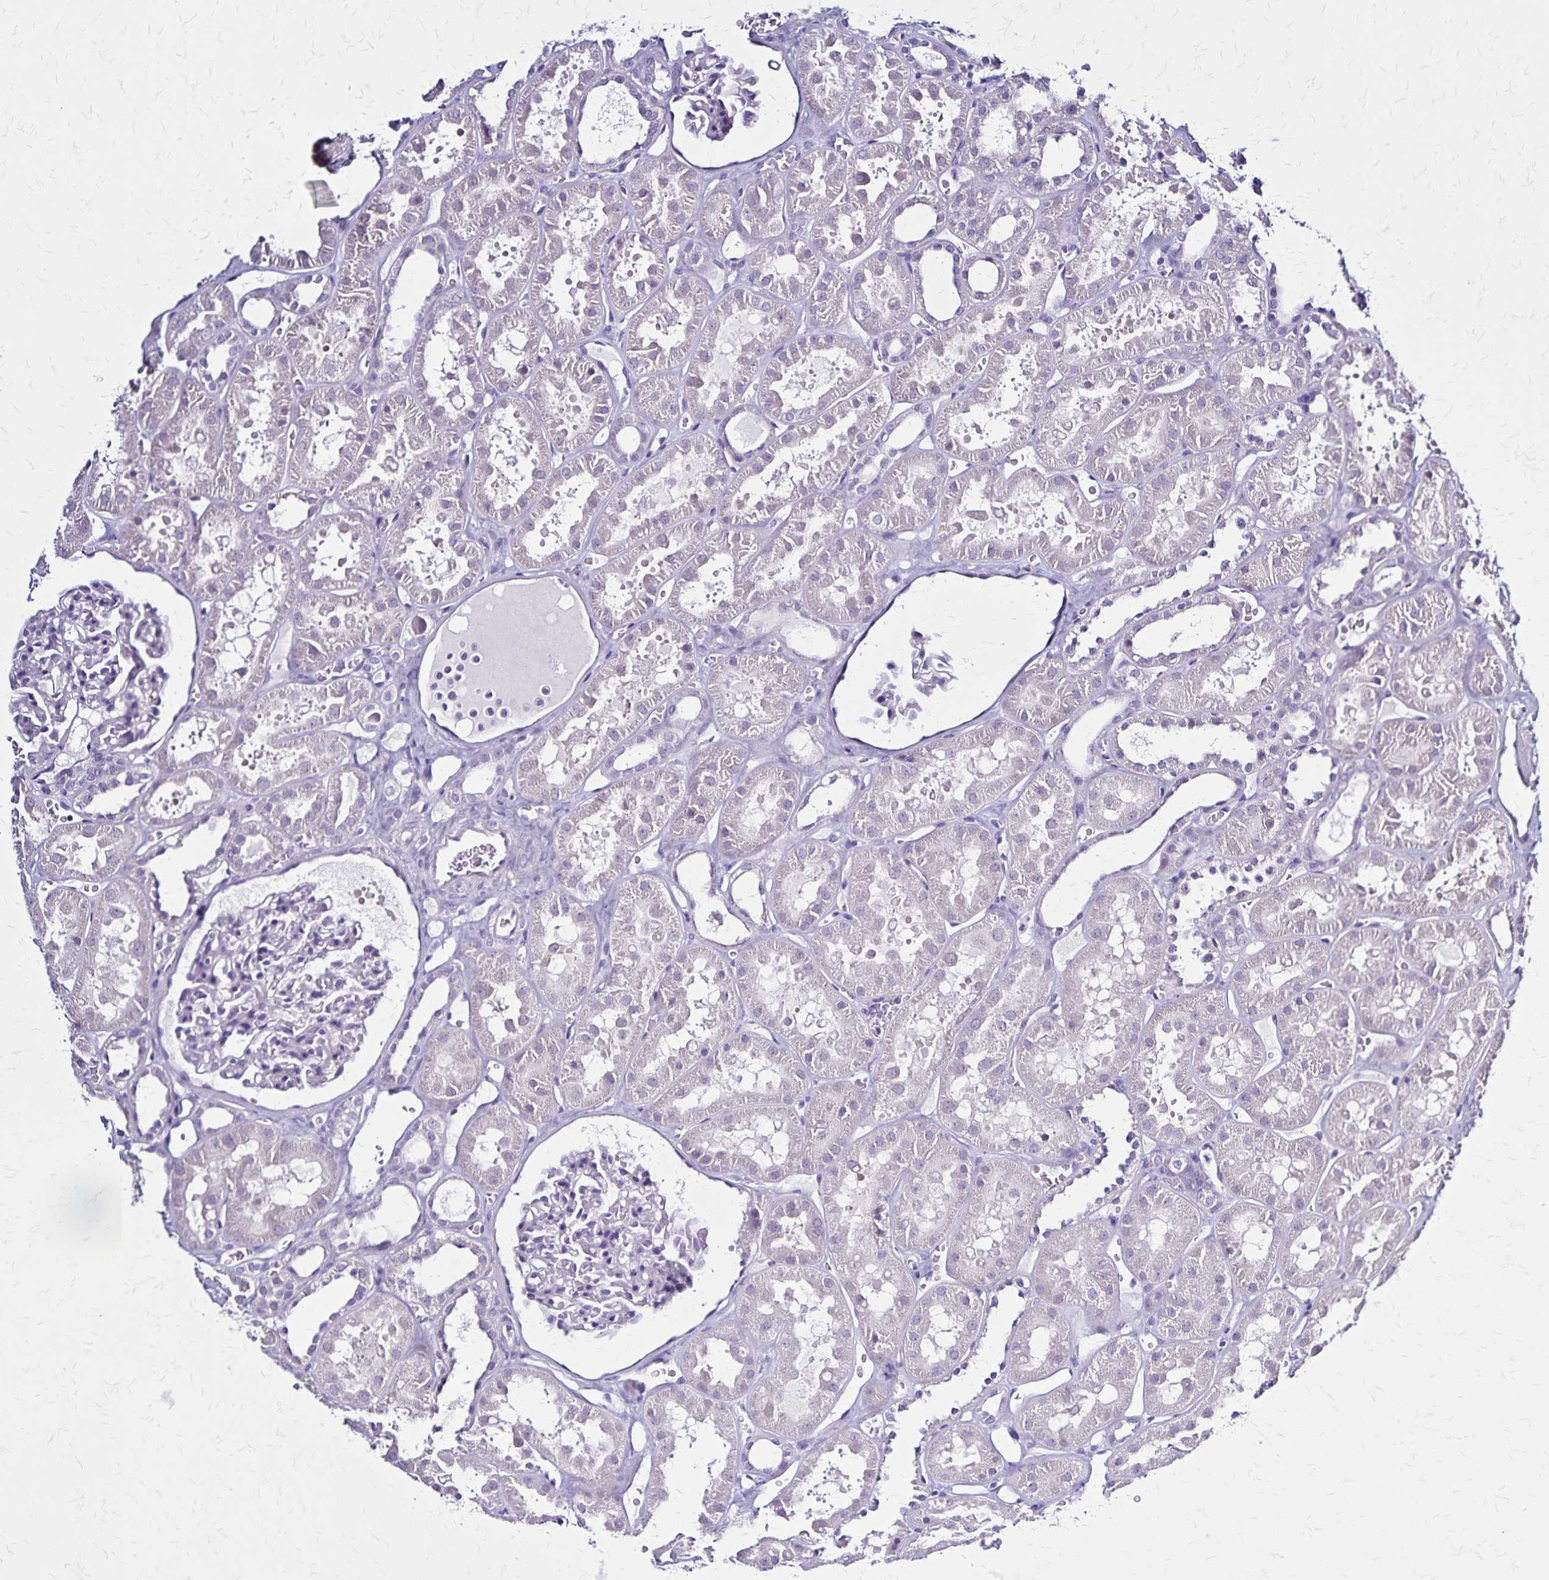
{"staining": {"intensity": "negative", "quantity": "none", "location": "none"}, "tissue": "kidney", "cell_type": "Cells in glomeruli", "image_type": "normal", "snomed": [{"axis": "morphology", "description": "Normal tissue, NOS"}, {"axis": "topography", "description": "Kidney"}], "caption": "Protein analysis of normal kidney demonstrates no significant staining in cells in glomeruli. (DAB (3,3'-diaminobenzidine) immunohistochemistry (IHC) with hematoxylin counter stain).", "gene": "PLXNA4", "patient": {"sex": "female", "age": 41}}